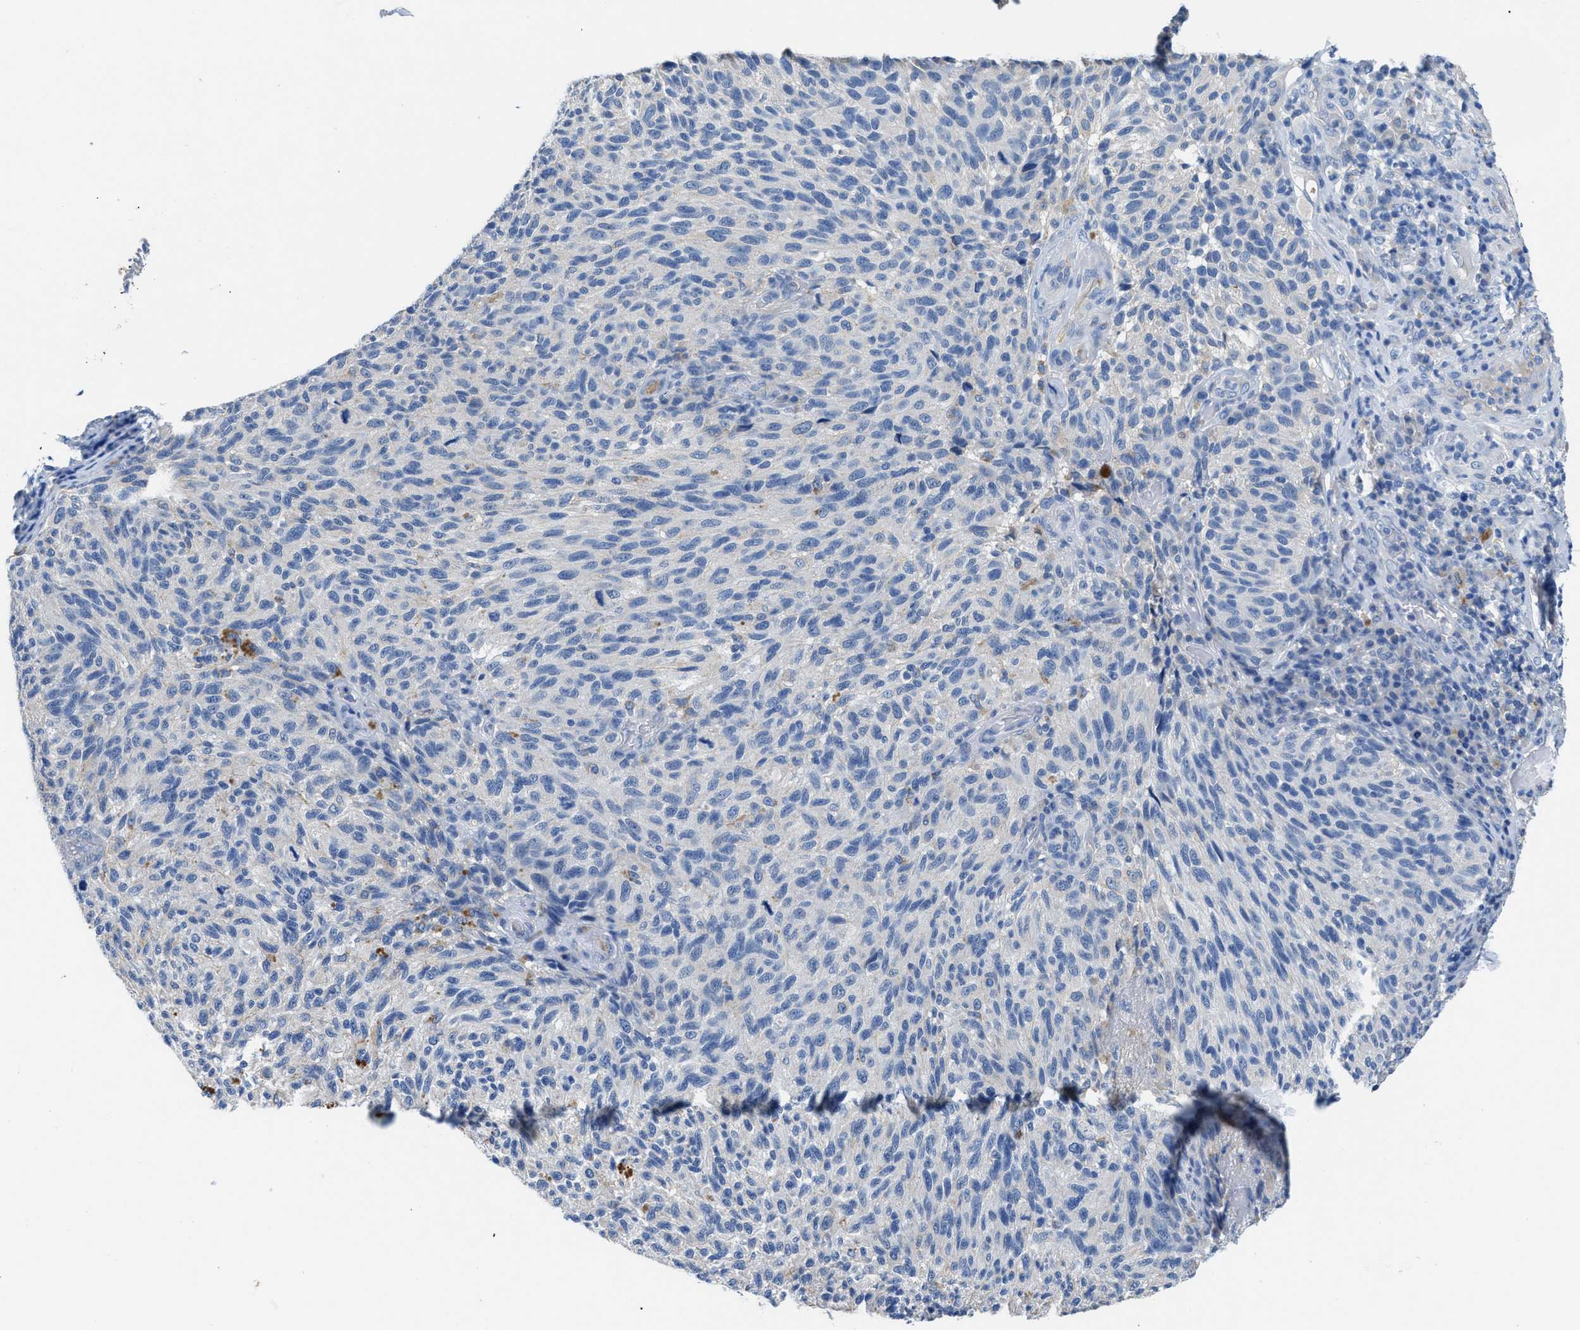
{"staining": {"intensity": "negative", "quantity": "none", "location": "none"}, "tissue": "melanoma", "cell_type": "Tumor cells", "image_type": "cancer", "snomed": [{"axis": "morphology", "description": "Malignant melanoma, NOS"}, {"axis": "topography", "description": "Skin"}], "caption": "Image shows no significant protein expression in tumor cells of malignant melanoma.", "gene": "SLC10A6", "patient": {"sex": "female", "age": 73}}